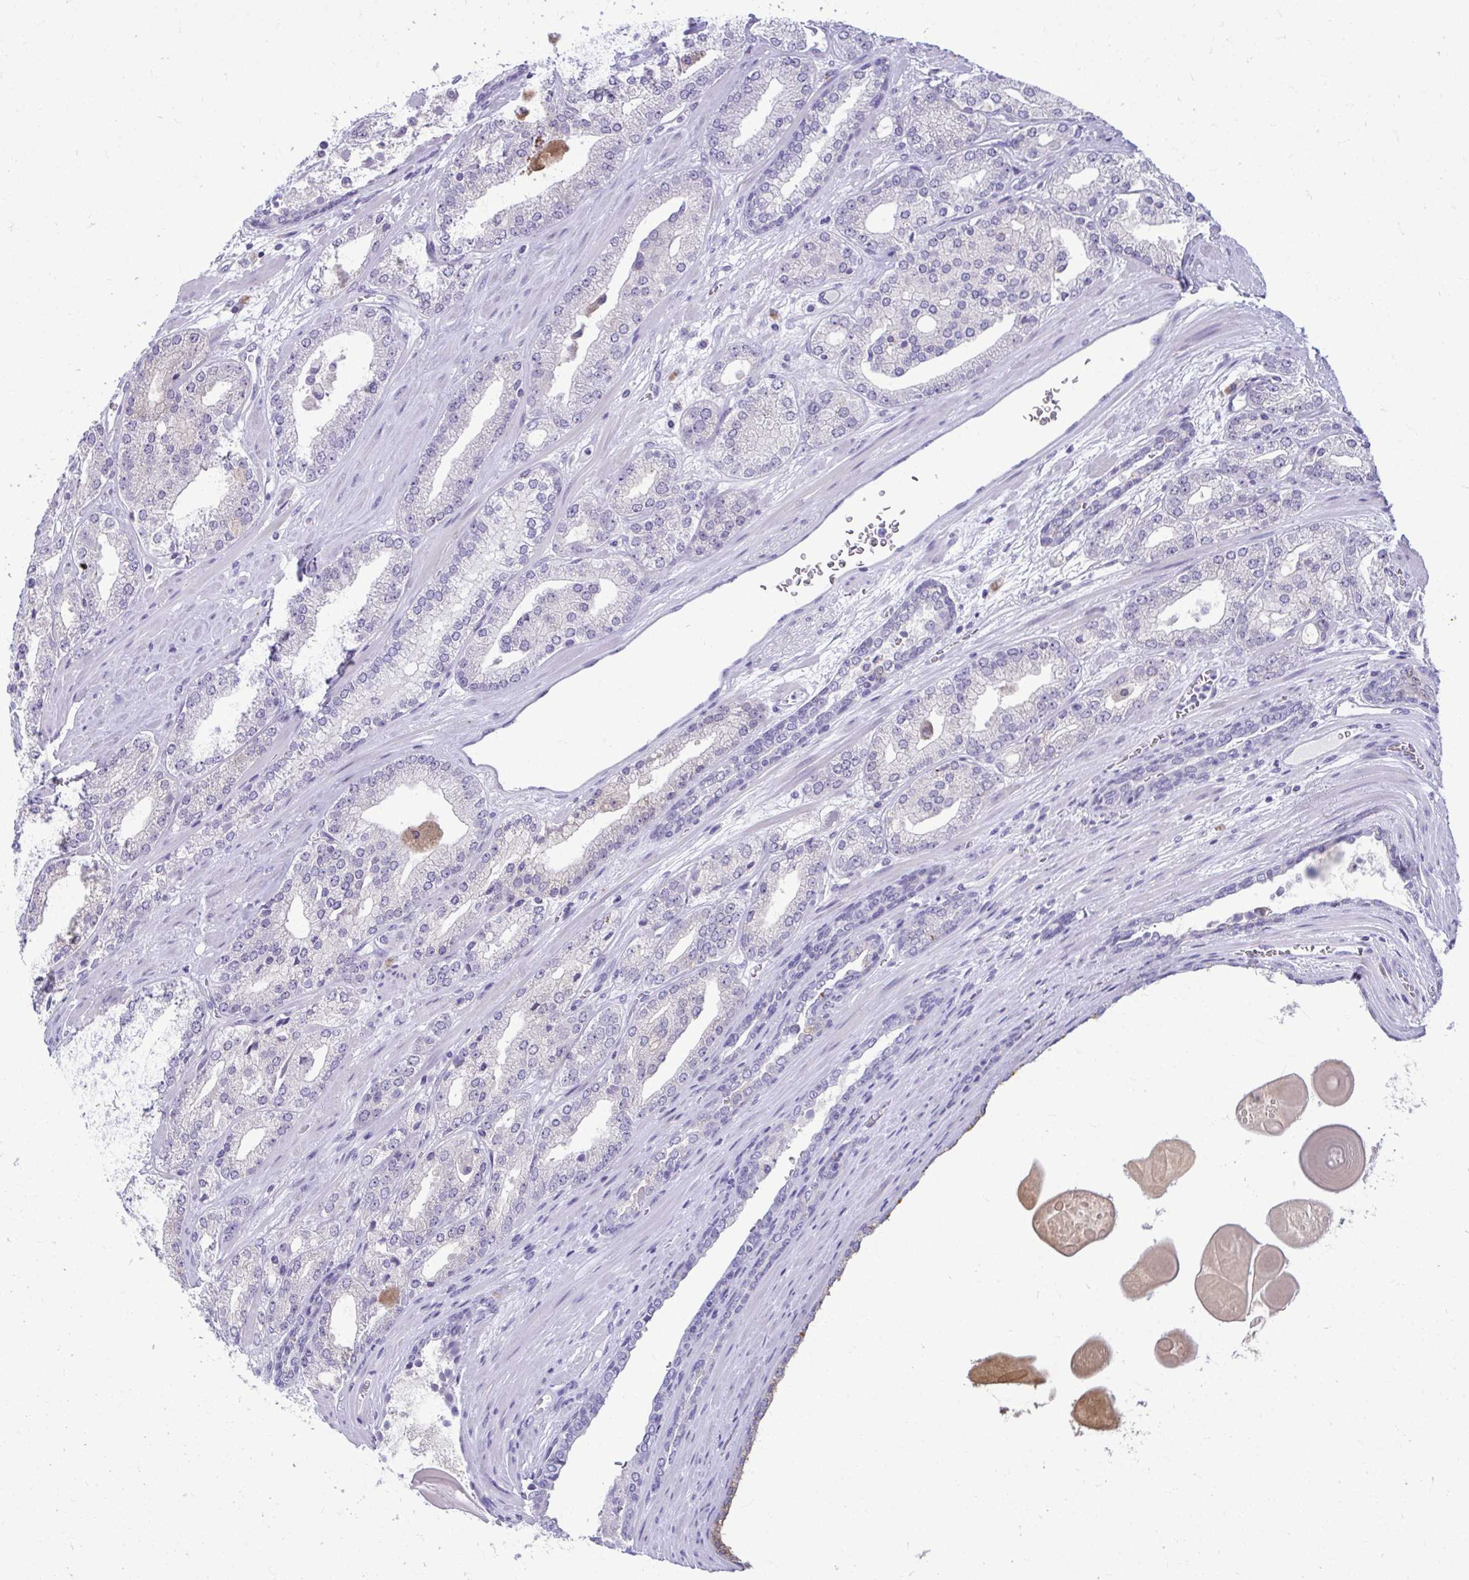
{"staining": {"intensity": "negative", "quantity": "none", "location": "none"}, "tissue": "prostate cancer", "cell_type": "Tumor cells", "image_type": "cancer", "snomed": [{"axis": "morphology", "description": "Adenocarcinoma, High grade"}, {"axis": "topography", "description": "Prostate"}], "caption": "Protein analysis of prostate cancer reveals no significant positivity in tumor cells.", "gene": "SERPINI1", "patient": {"sex": "male", "age": 64}}